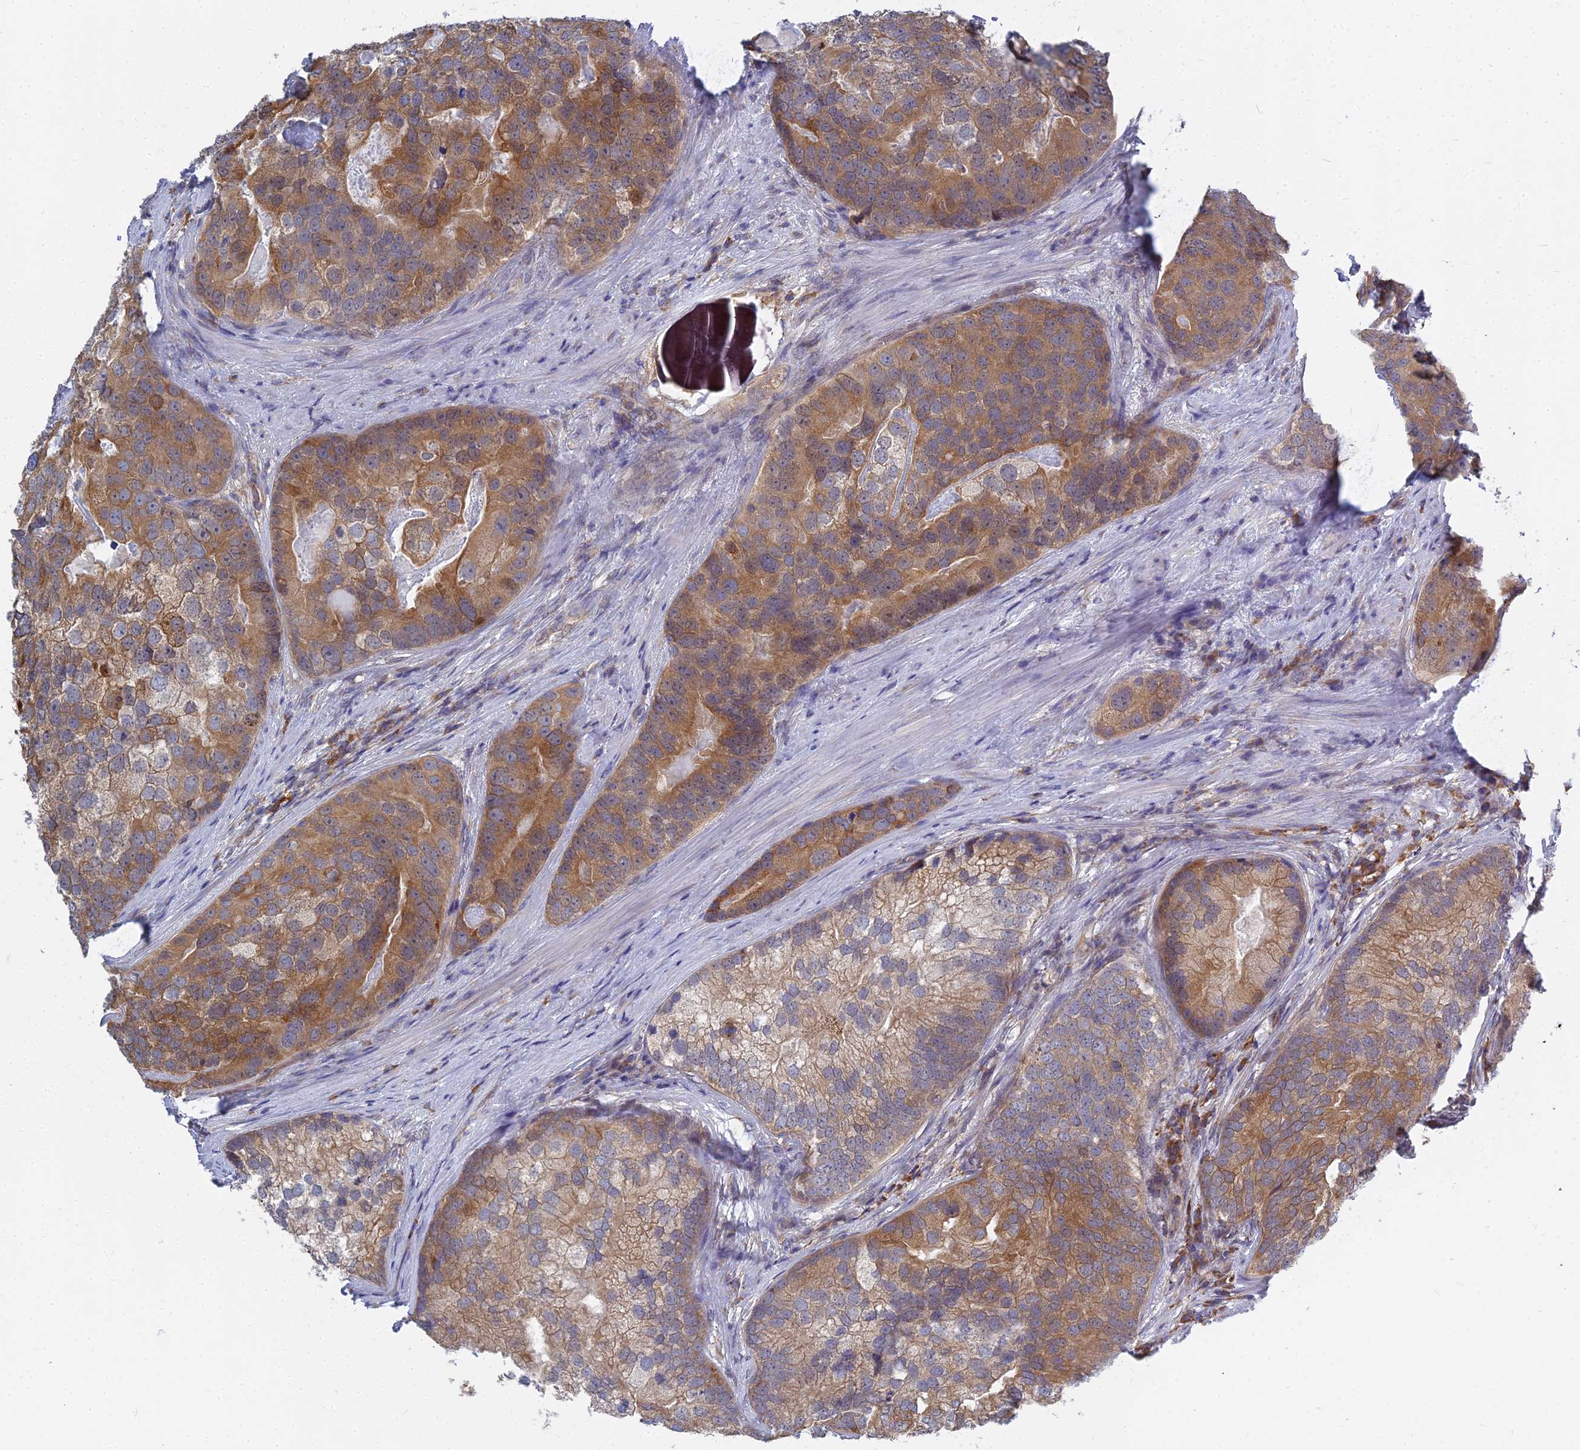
{"staining": {"intensity": "moderate", "quantity": ">75%", "location": "cytoplasmic/membranous"}, "tissue": "prostate cancer", "cell_type": "Tumor cells", "image_type": "cancer", "snomed": [{"axis": "morphology", "description": "Adenocarcinoma, High grade"}, {"axis": "topography", "description": "Prostate"}], "caption": "Protein staining of prostate cancer tissue displays moderate cytoplasmic/membranous positivity in about >75% of tumor cells.", "gene": "KIAA1143", "patient": {"sex": "male", "age": 62}}